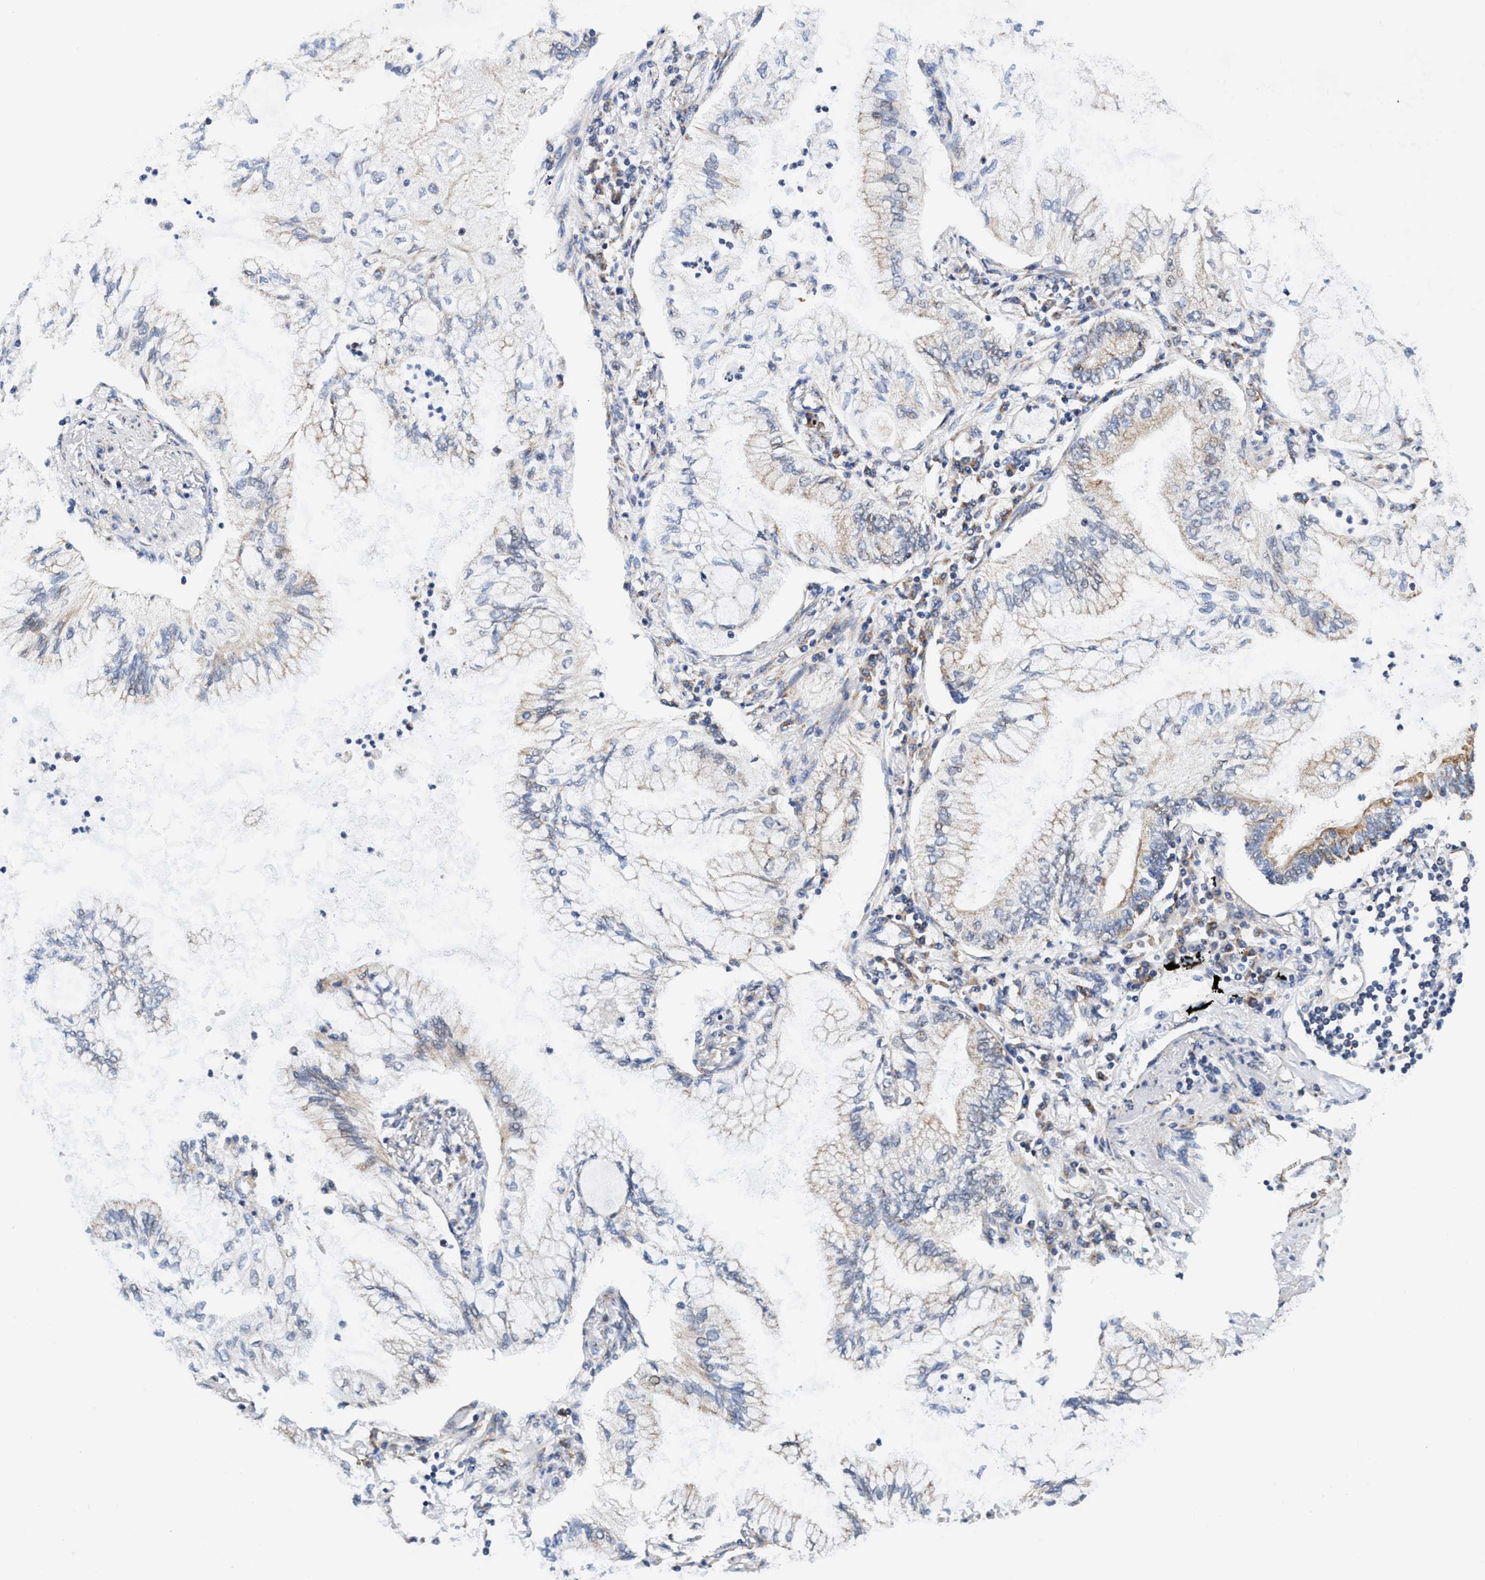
{"staining": {"intensity": "weak", "quantity": "<25%", "location": "cytoplasmic/membranous"}, "tissue": "lung cancer", "cell_type": "Tumor cells", "image_type": "cancer", "snomed": [{"axis": "morphology", "description": "Normal tissue, NOS"}, {"axis": "morphology", "description": "Adenocarcinoma, NOS"}, {"axis": "topography", "description": "Bronchus"}, {"axis": "topography", "description": "Lung"}], "caption": "An immunohistochemistry (IHC) histopathology image of lung cancer is shown. There is no staining in tumor cells of lung cancer.", "gene": "AGAP2", "patient": {"sex": "female", "age": 70}}